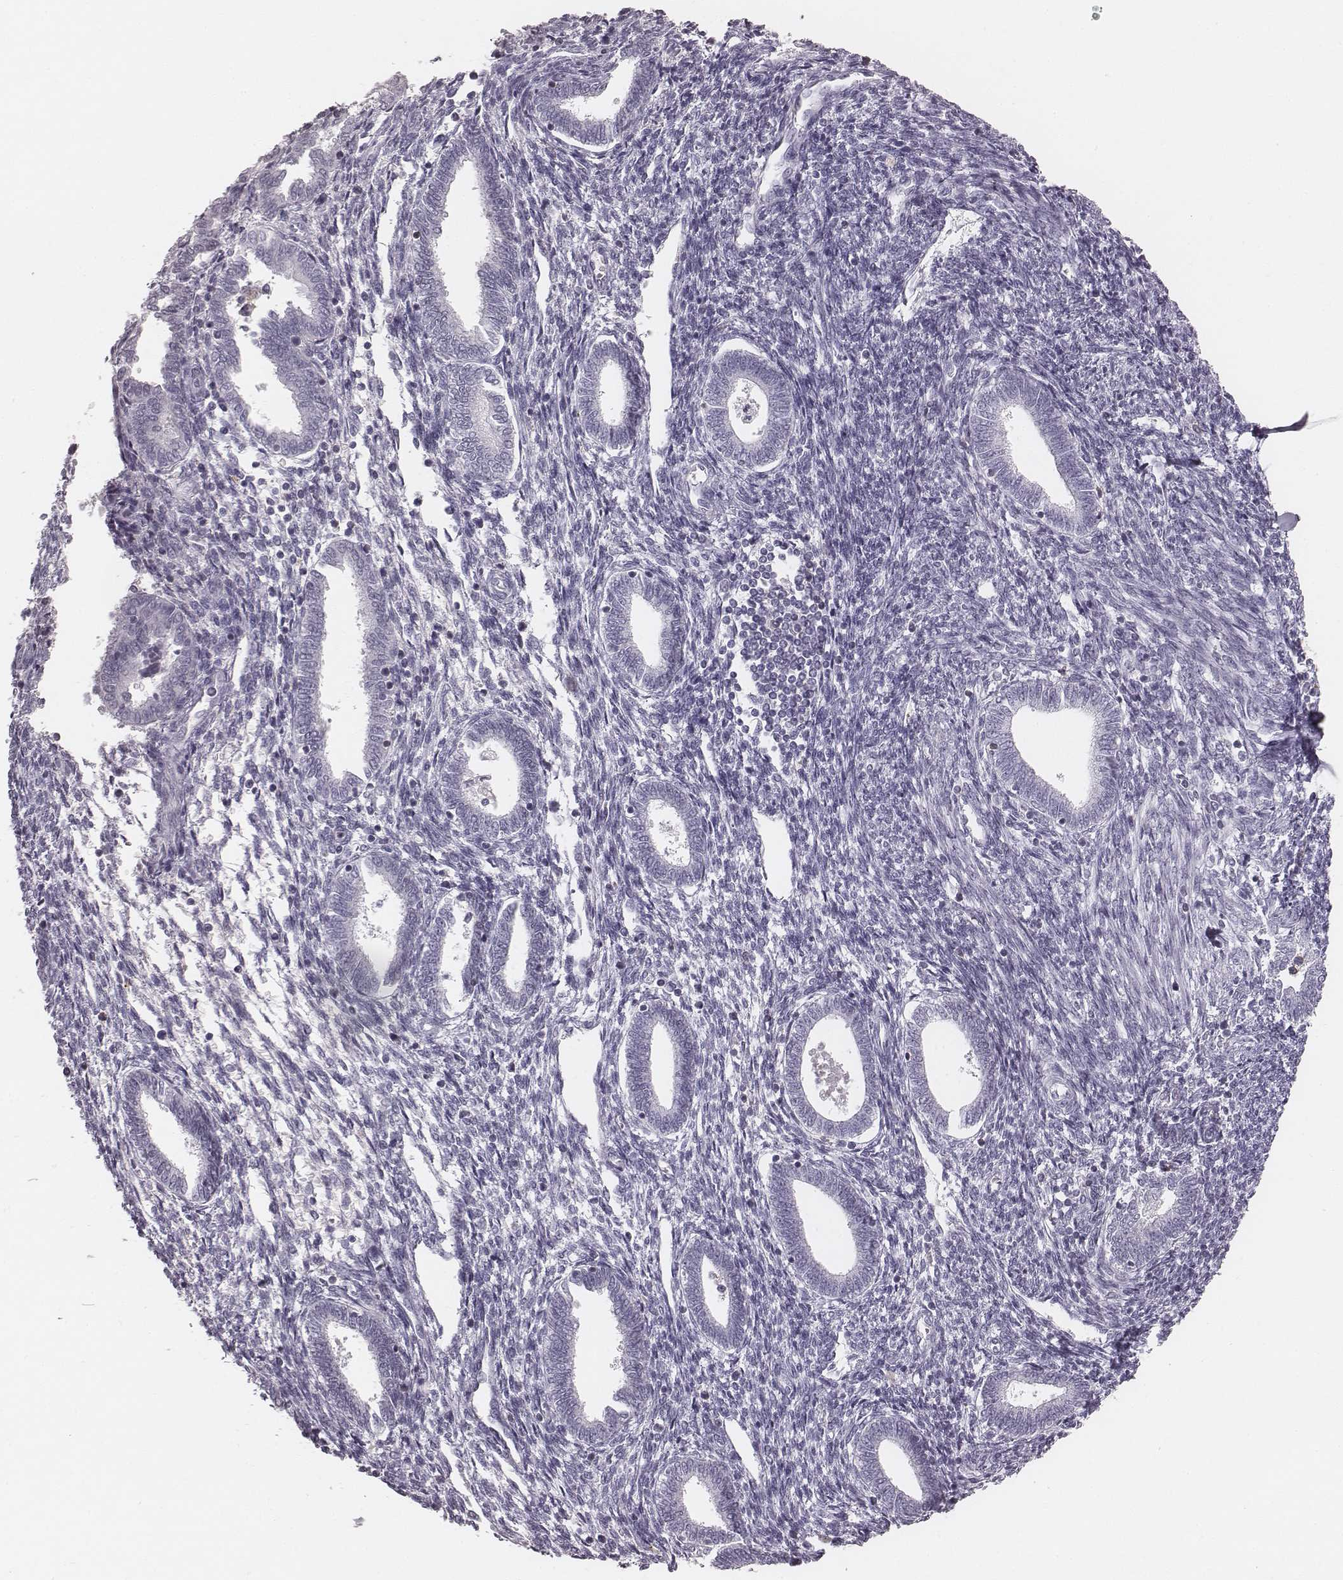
{"staining": {"intensity": "negative", "quantity": "none", "location": "none"}, "tissue": "endometrium", "cell_type": "Cells in endometrial stroma", "image_type": "normal", "snomed": [{"axis": "morphology", "description": "Normal tissue, NOS"}, {"axis": "topography", "description": "Endometrium"}], "caption": "This image is of benign endometrium stained with immunohistochemistry (IHC) to label a protein in brown with the nuclei are counter-stained blue. There is no staining in cells in endometrial stroma. Brightfield microscopy of IHC stained with DAB (brown) and hematoxylin (blue), captured at high magnification.", "gene": "ENSG00000285837", "patient": {"sex": "female", "age": 42}}